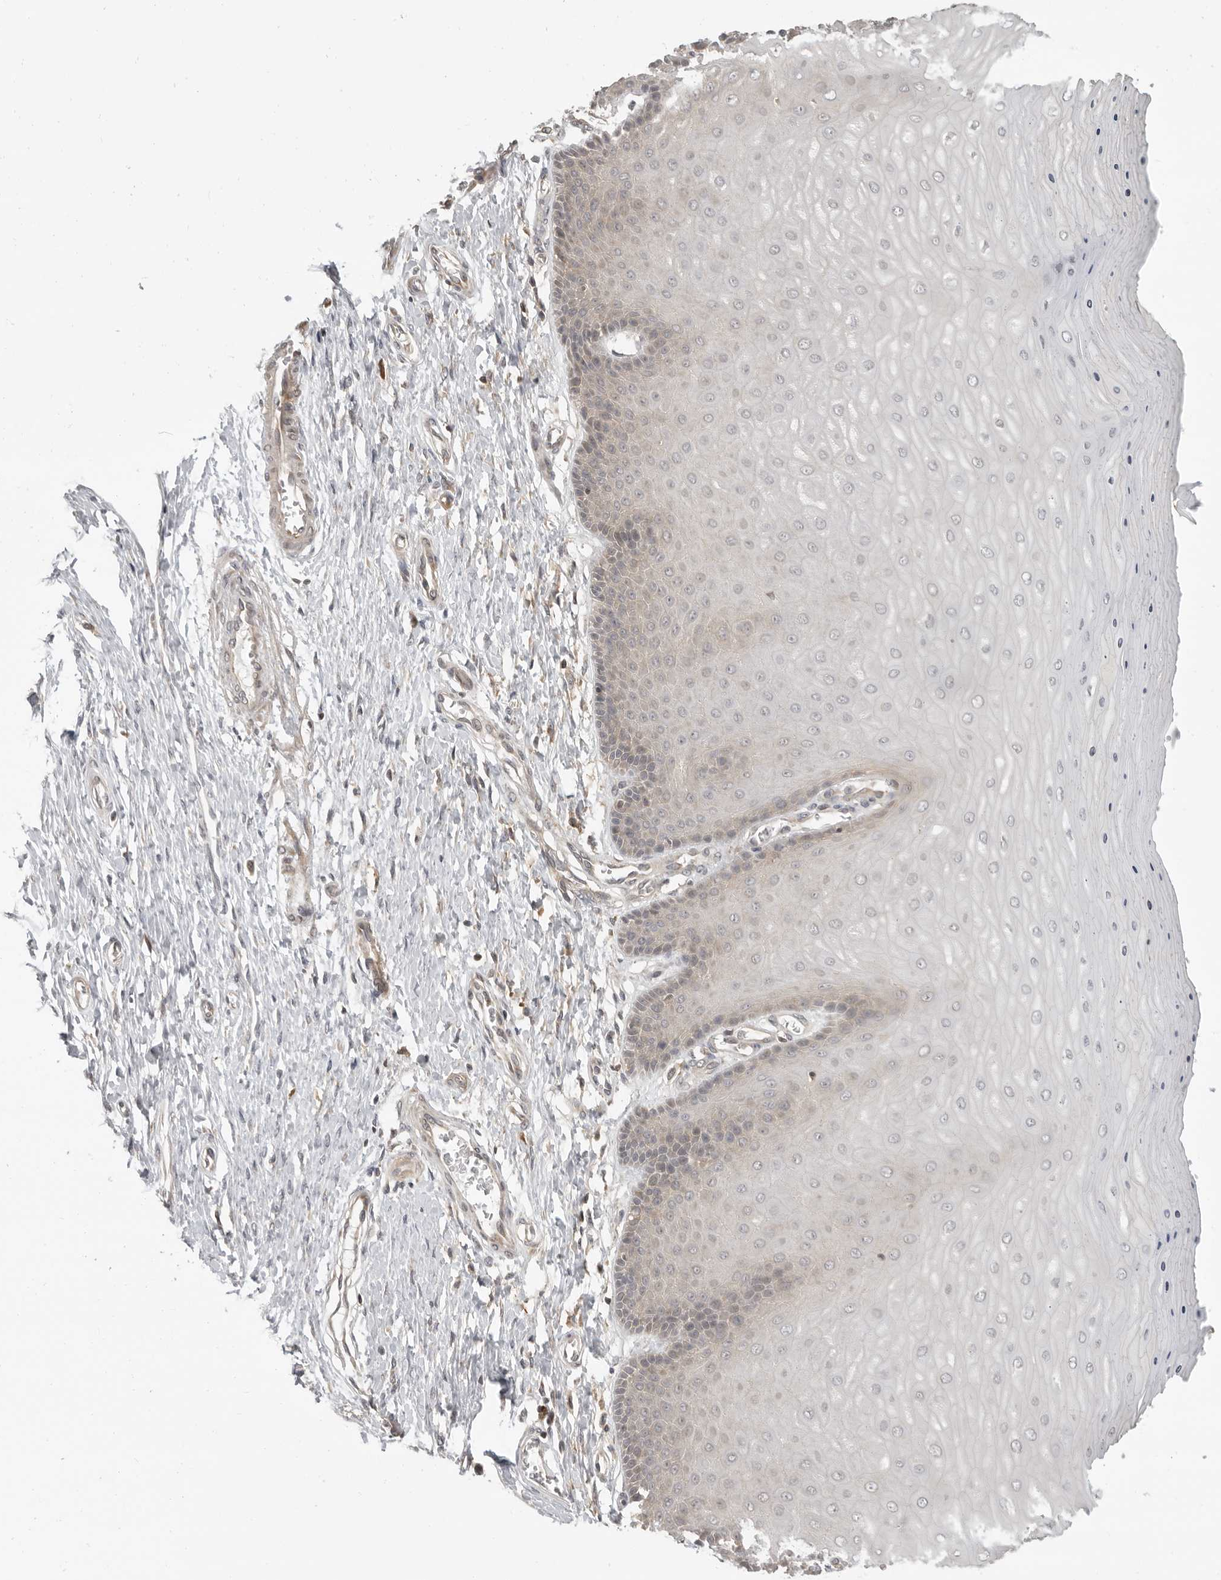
{"staining": {"intensity": "weak", "quantity": "25%-75%", "location": "cytoplasmic/membranous"}, "tissue": "cervix", "cell_type": "Glandular cells", "image_type": "normal", "snomed": [{"axis": "morphology", "description": "Normal tissue, NOS"}, {"axis": "topography", "description": "Cervix"}], "caption": "Weak cytoplasmic/membranous expression for a protein is appreciated in about 25%-75% of glandular cells of benign cervix using immunohistochemistry (IHC).", "gene": "PRRC2A", "patient": {"sex": "female", "age": 55}}